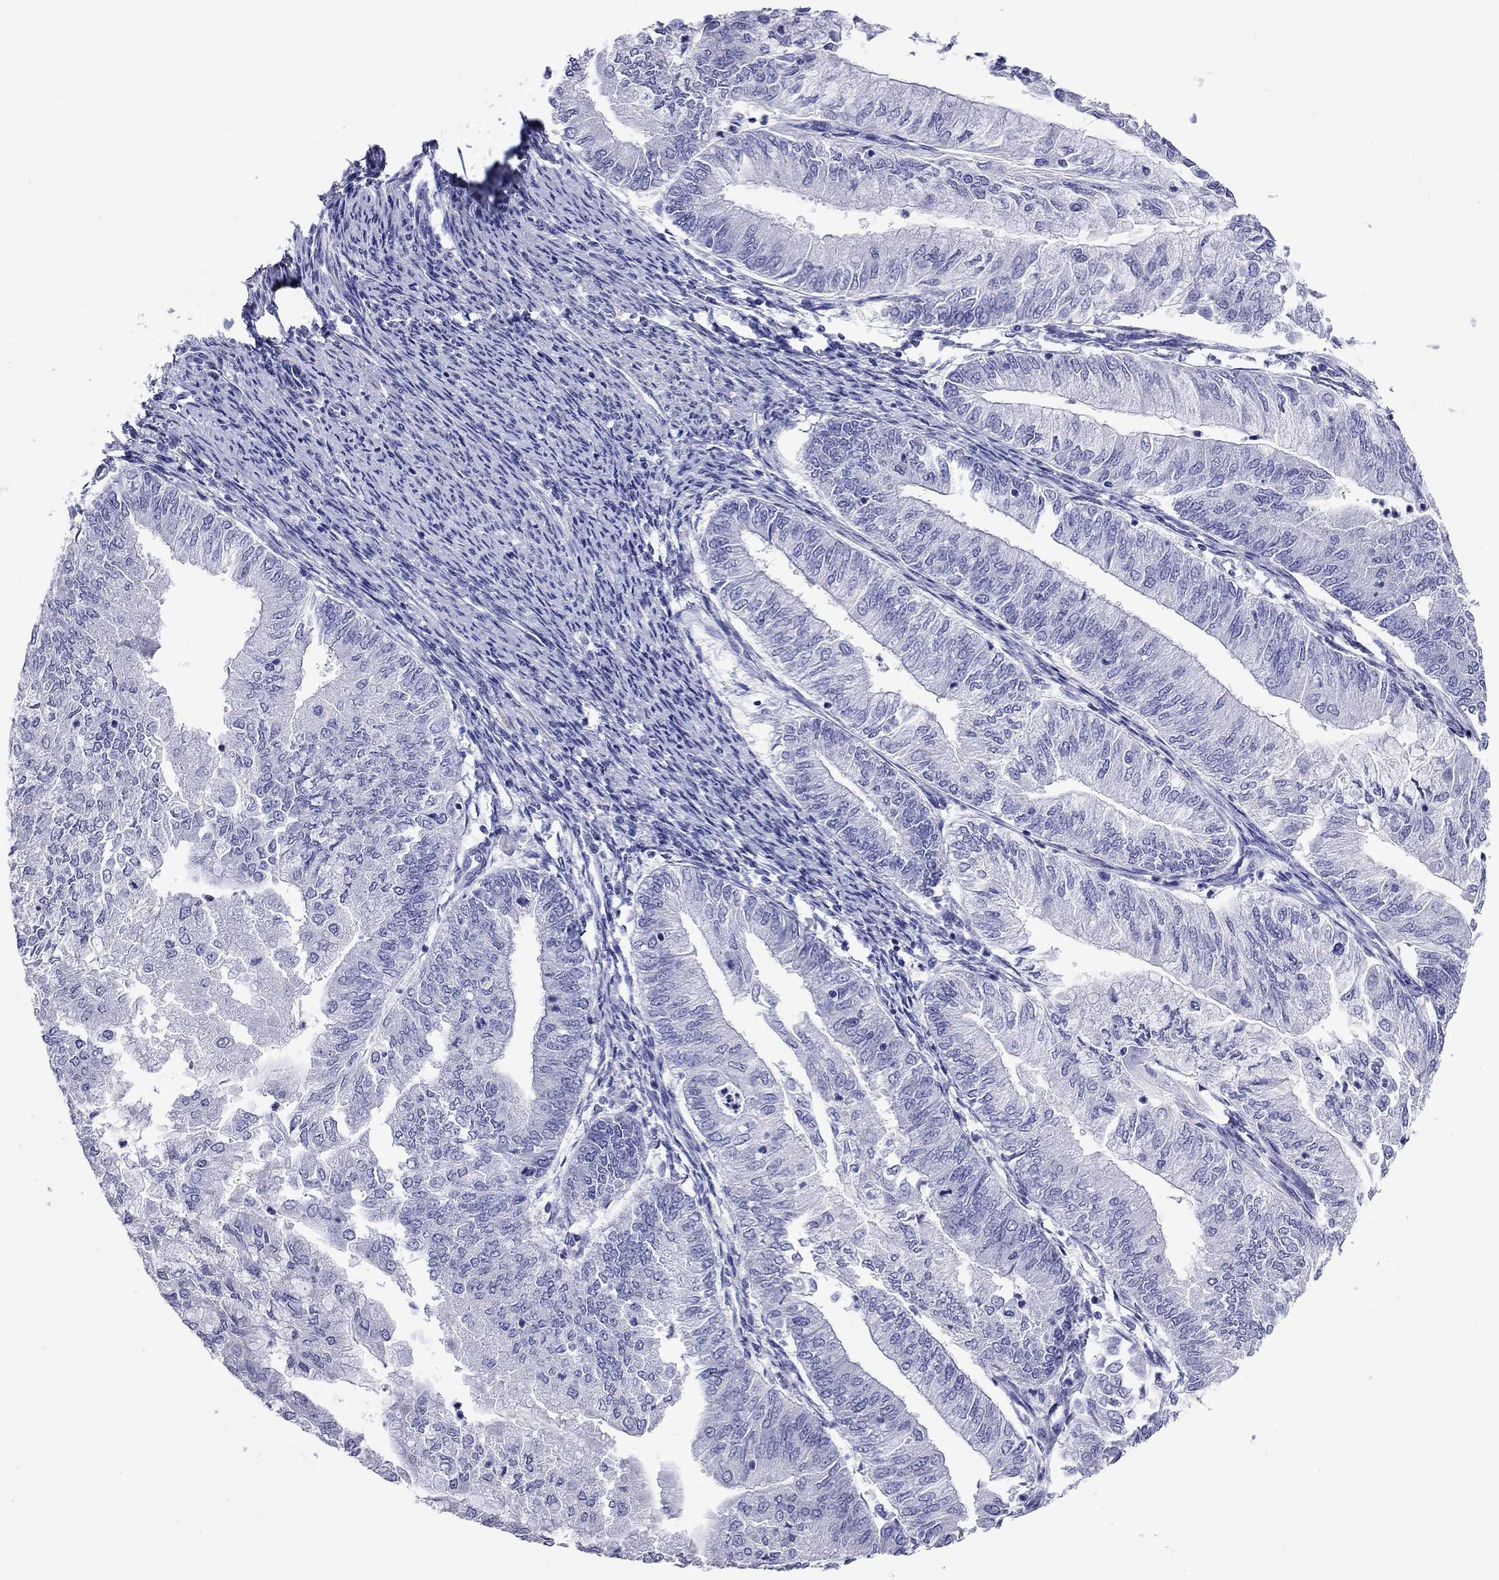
{"staining": {"intensity": "negative", "quantity": "none", "location": "none"}, "tissue": "endometrial cancer", "cell_type": "Tumor cells", "image_type": "cancer", "snomed": [{"axis": "morphology", "description": "Adenocarcinoma, NOS"}, {"axis": "topography", "description": "Endometrium"}], "caption": "An immunohistochemistry photomicrograph of endometrial adenocarcinoma is shown. There is no staining in tumor cells of endometrial adenocarcinoma.", "gene": "KIAA2012", "patient": {"sex": "female", "age": 59}}